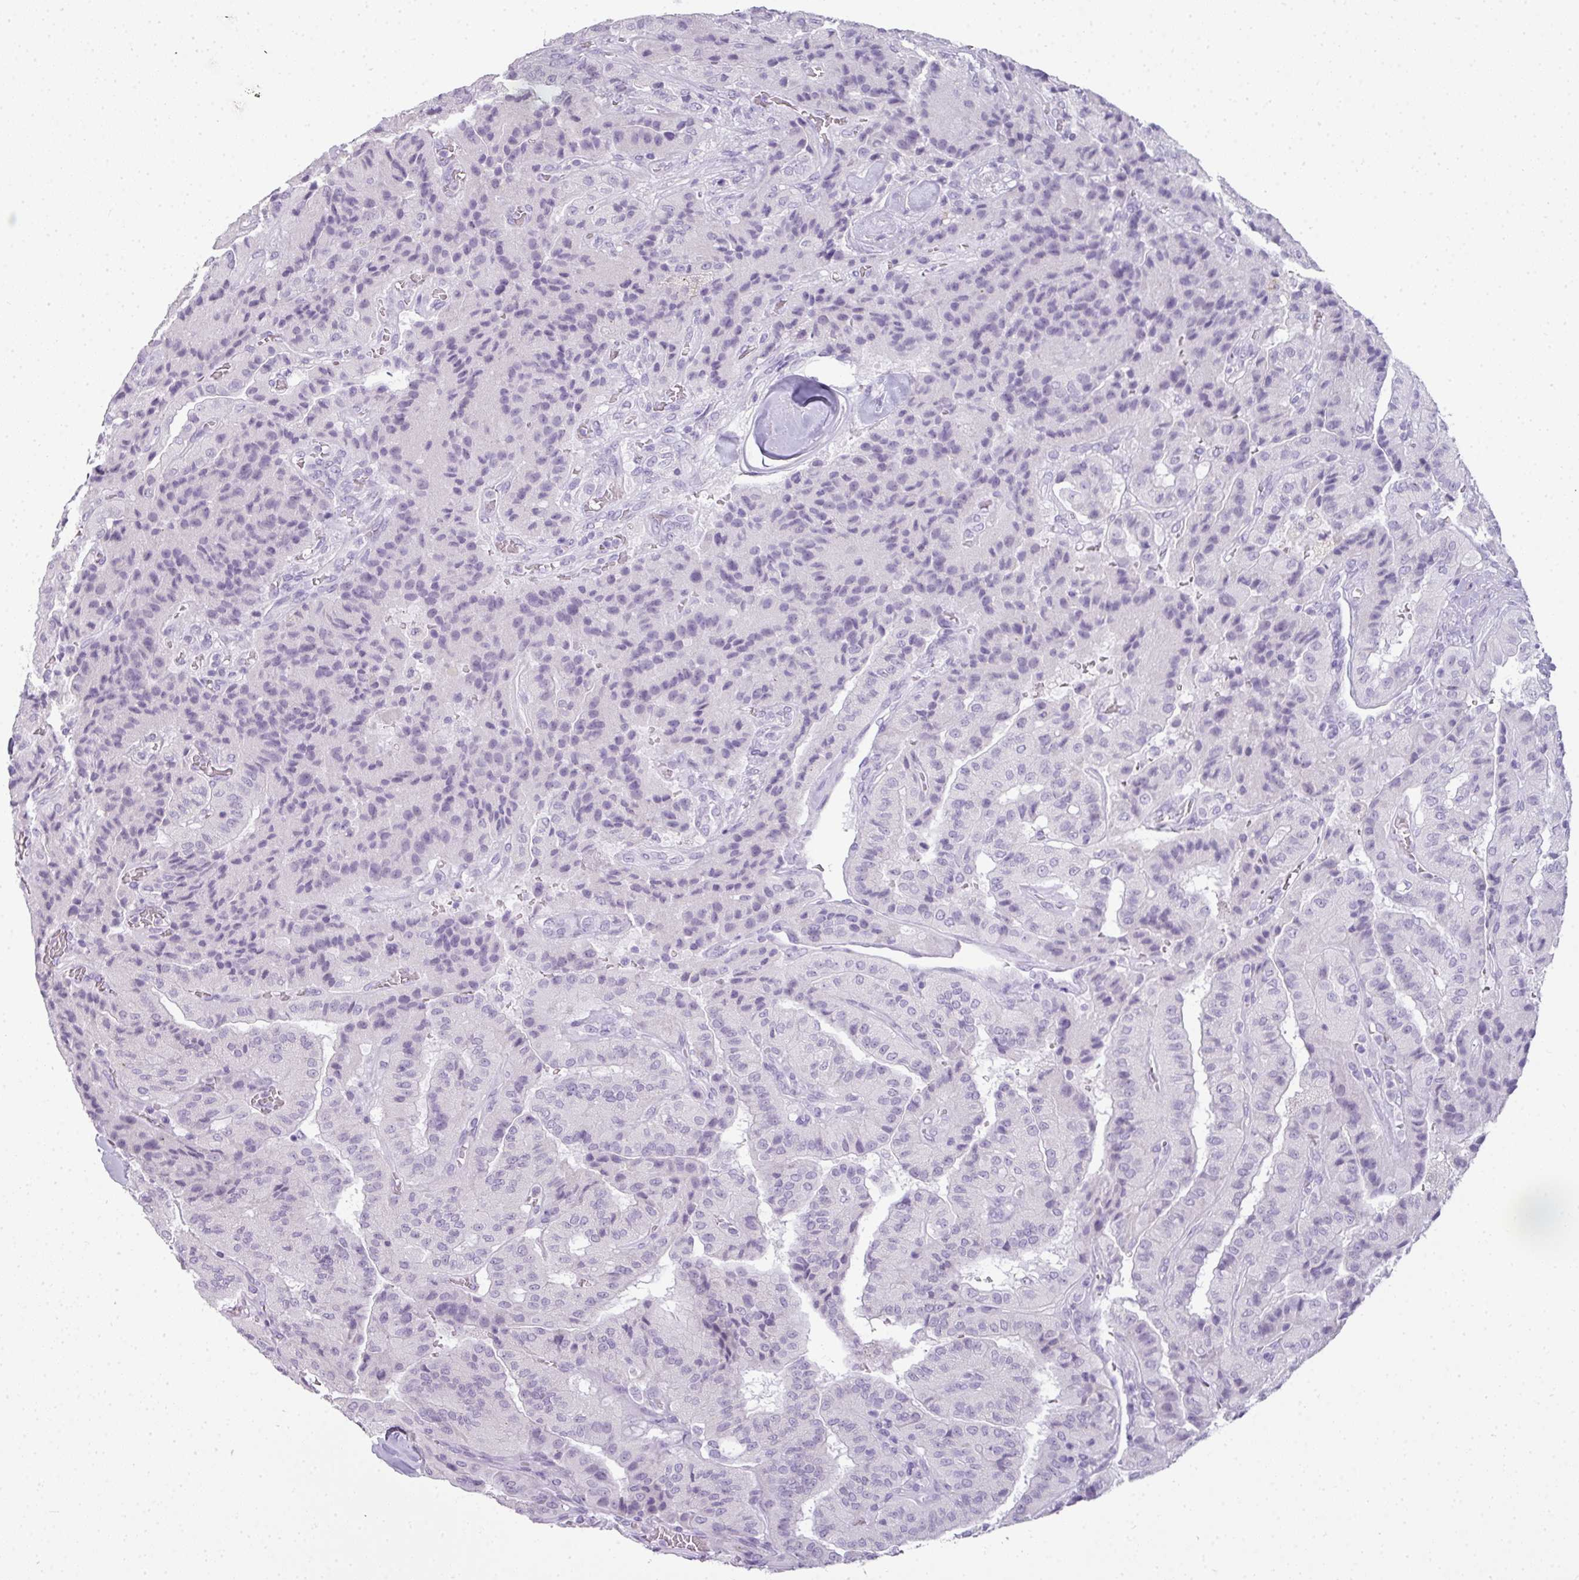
{"staining": {"intensity": "negative", "quantity": "none", "location": "none"}, "tissue": "thyroid cancer", "cell_type": "Tumor cells", "image_type": "cancer", "snomed": [{"axis": "morphology", "description": "Normal tissue, NOS"}, {"axis": "morphology", "description": "Papillary adenocarcinoma, NOS"}, {"axis": "topography", "description": "Thyroid gland"}], "caption": "Immunohistochemistry (IHC) photomicrograph of thyroid cancer (papillary adenocarcinoma) stained for a protein (brown), which demonstrates no expression in tumor cells.", "gene": "RBMY1F", "patient": {"sex": "female", "age": 59}}